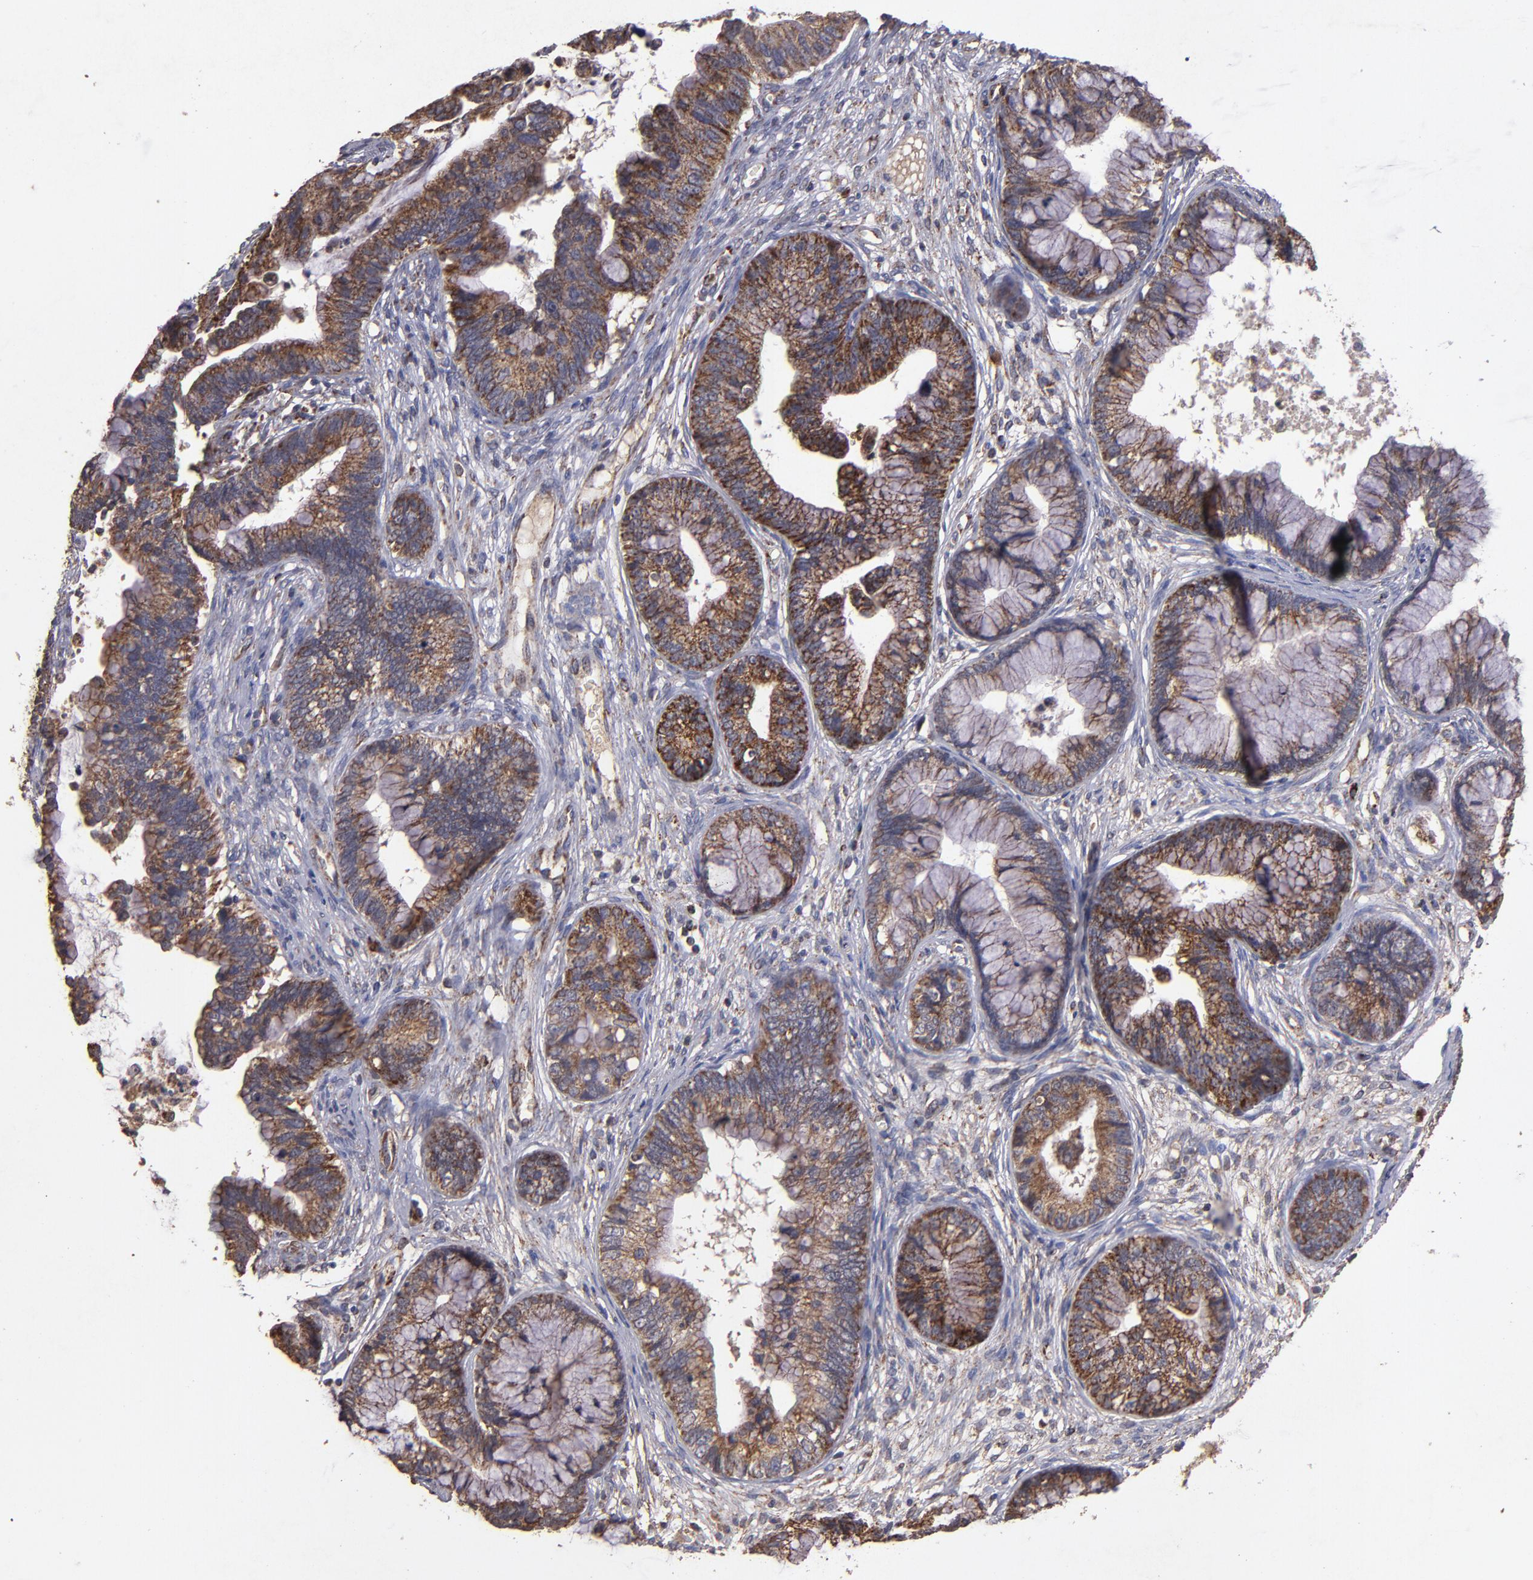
{"staining": {"intensity": "strong", "quantity": ">75%", "location": "cytoplasmic/membranous"}, "tissue": "cervical cancer", "cell_type": "Tumor cells", "image_type": "cancer", "snomed": [{"axis": "morphology", "description": "Adenocarcinoma, NOS"}, {"axis": "topography", "description": "Cervix"}], "caption": "Human cervical cancer (adenocarcinoma) stained with a brown dye reveals strong cytoplasmic/membranous positive positivity in approximately >75% of tumor cells.", "gene": "TIMM9", "patient": {"sex": "female", "age": 44}}